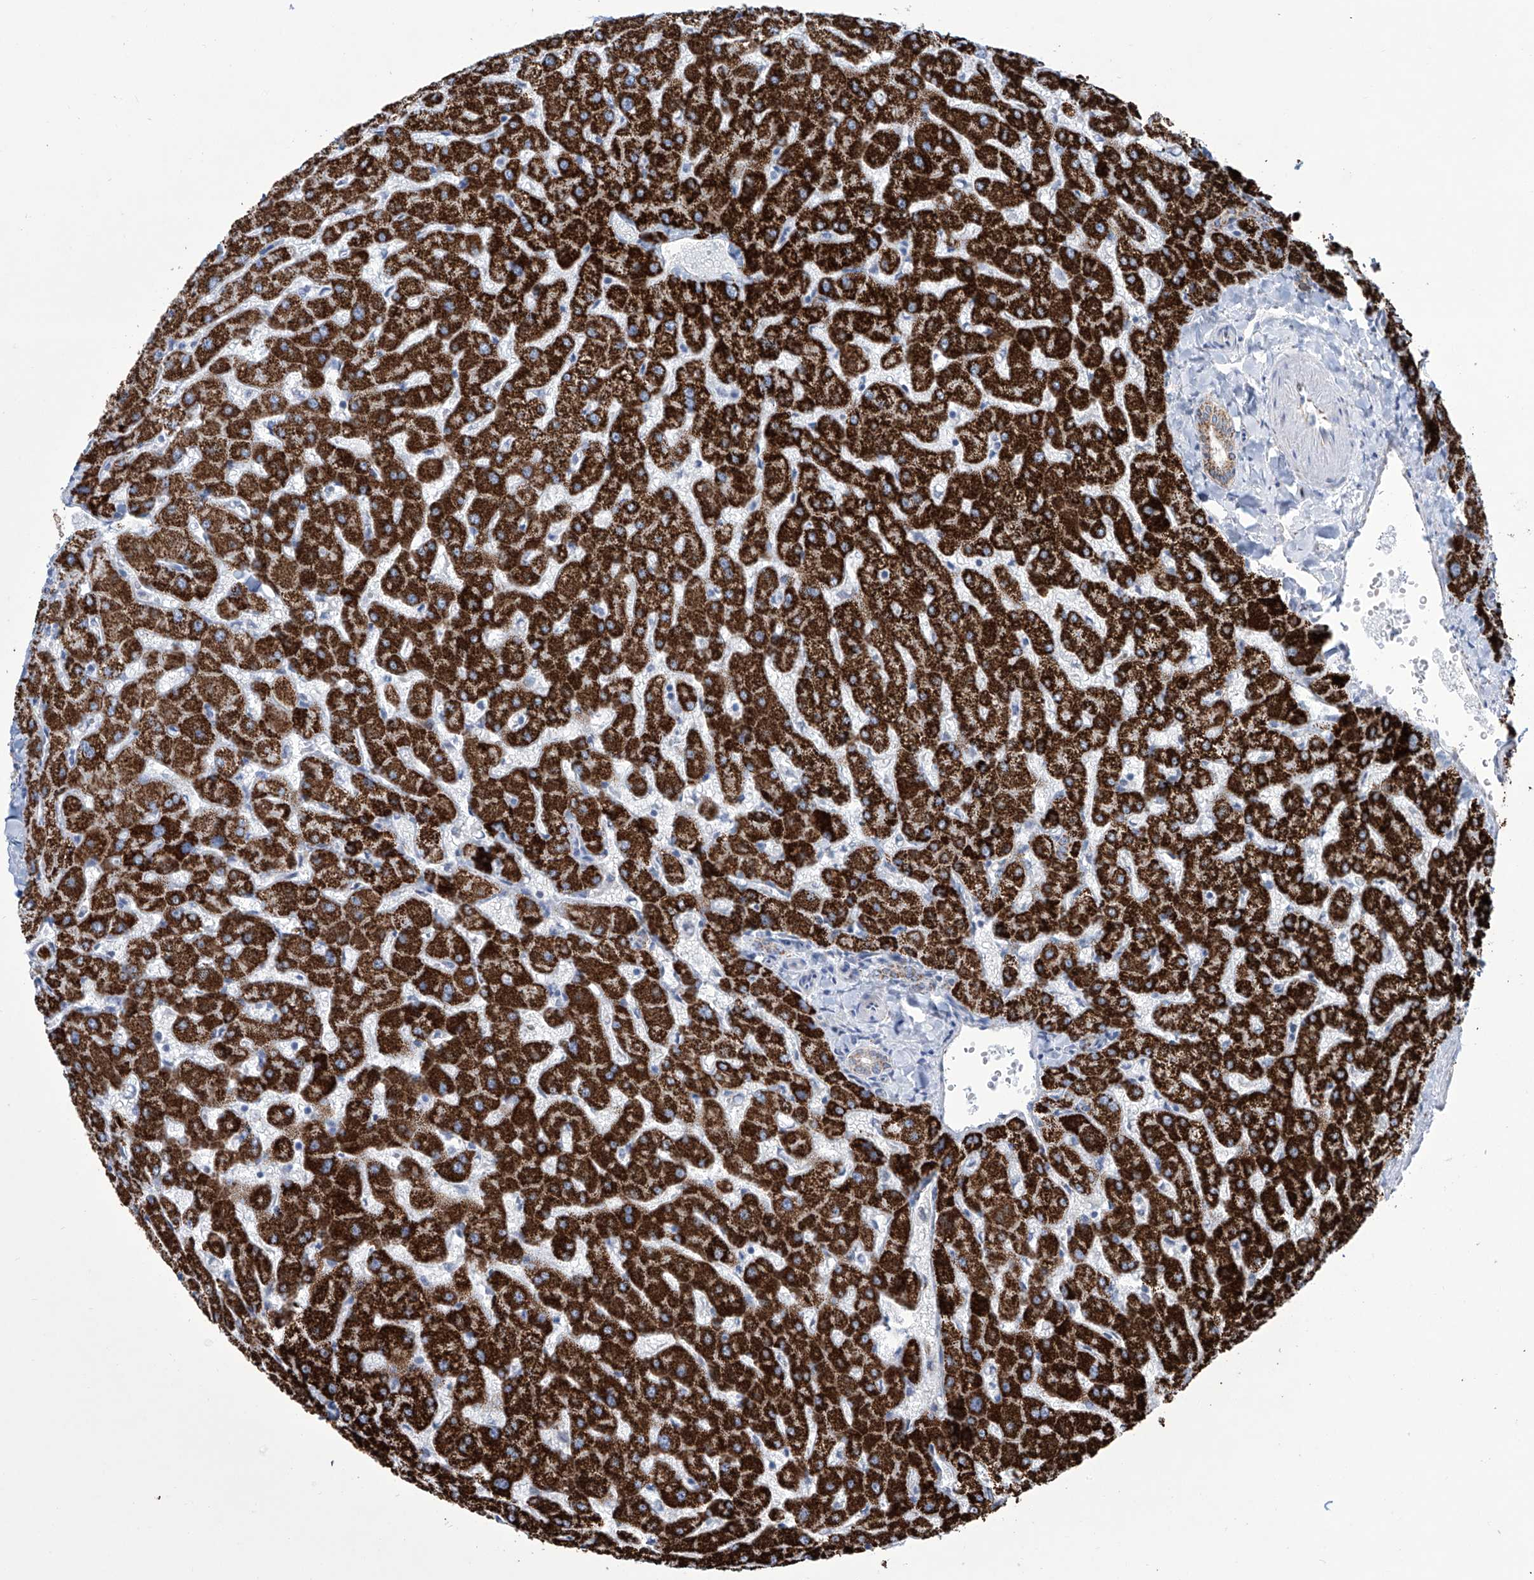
{"staining": {"intensity": "moderate", "quantity": "25%-75%", "location": "cytoplasmic/membranous"}, "tissue": "liver", "cell_type": "Cholangiocytes", "image_type": "normal", "snomed": [{"axis": "morphology", "description": "Normal tissue, NOS"}, {"axis": "topography", "description": "Liver"}], "caption": "Immunohistochemical staining of normal liver shows moderate cytoplasmic/membranous protein positivity in about 25%-75% of cholangiocytes.", "gene": "ALDH6A1", "patient": {"sex": "female", "age": 63}}